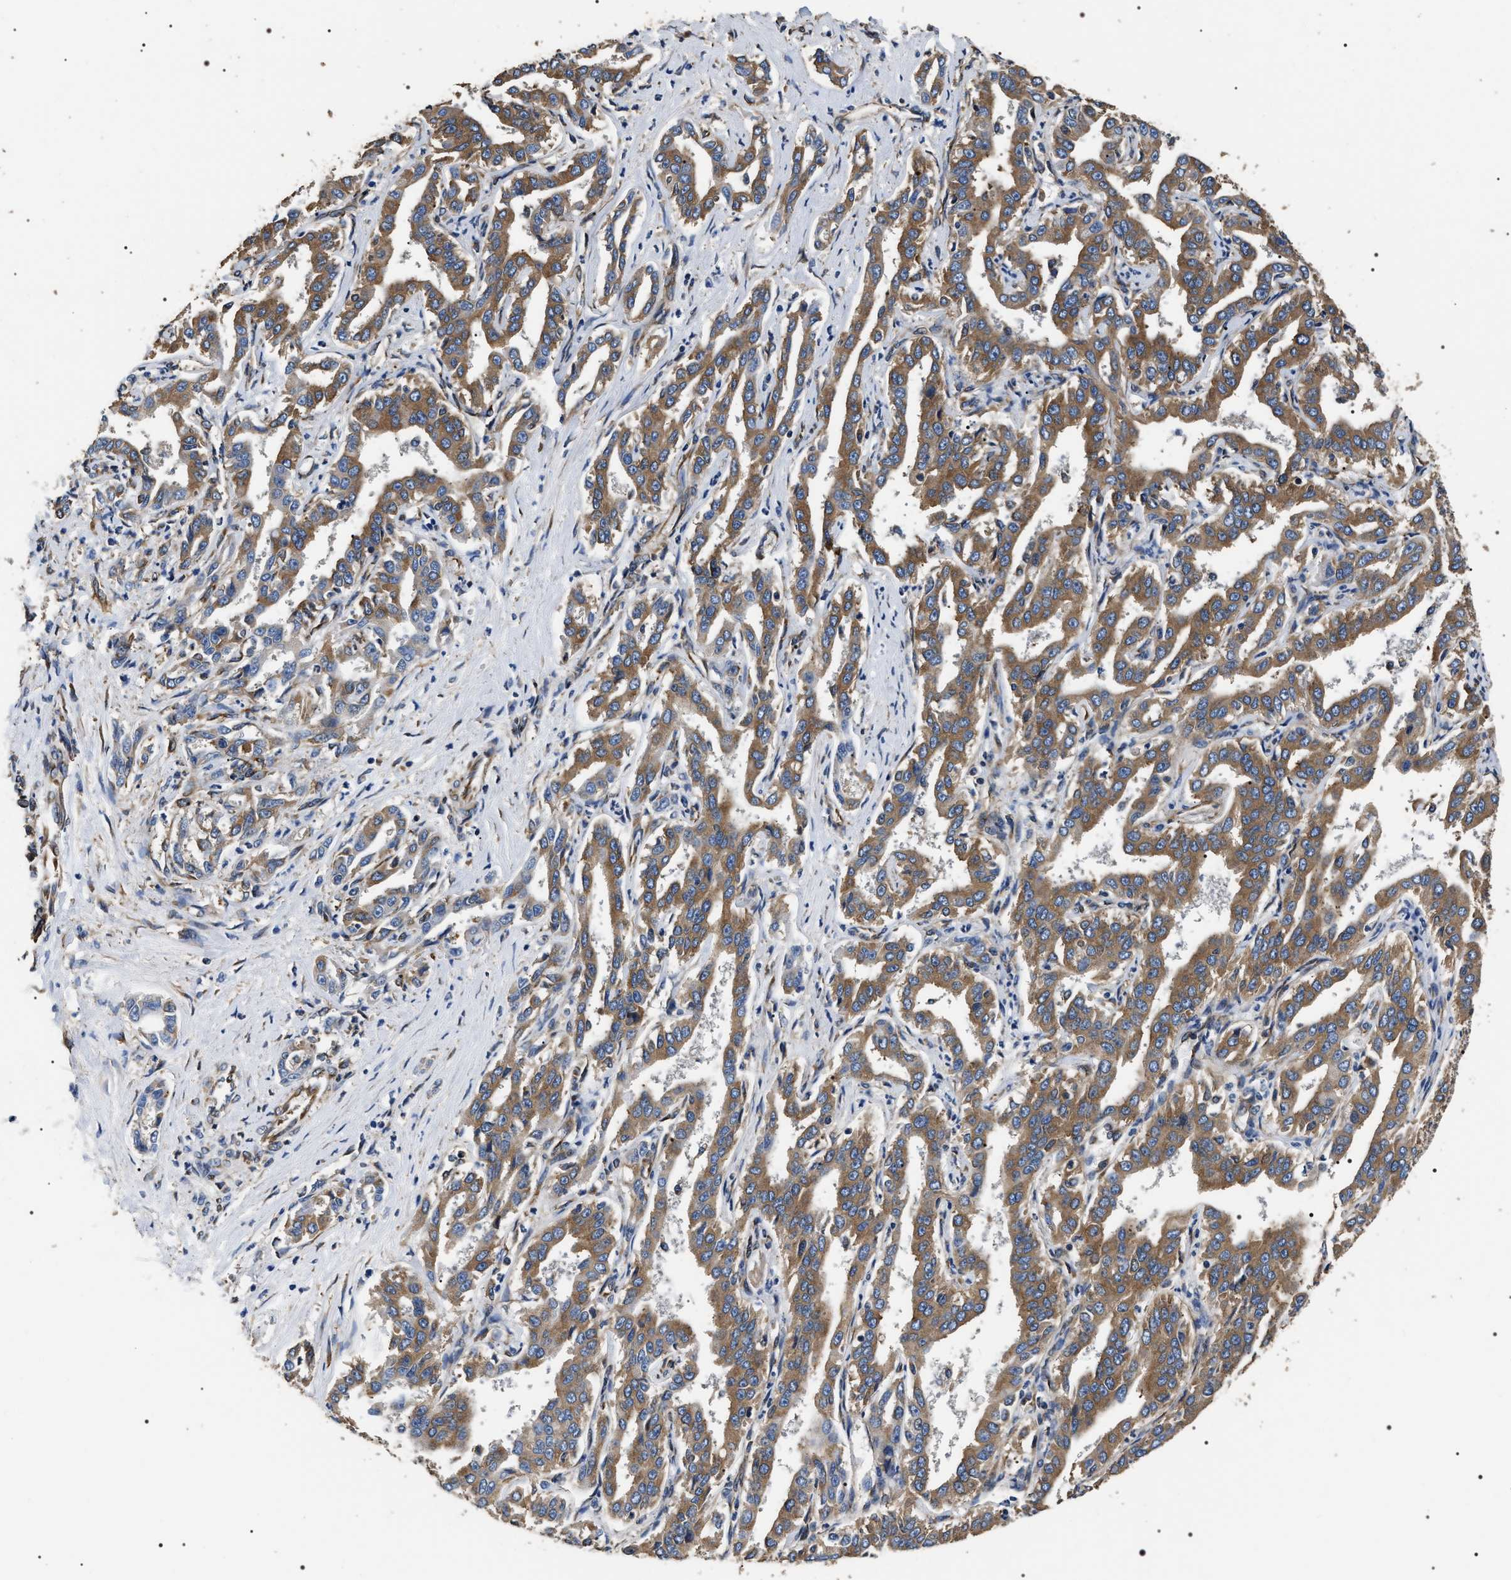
{"staining": {"intensity": "moderate", "quantity": ">75%", "location": "cytoplasmic/membranous"}, "tissue": "liver cancer", "cell_type": "Tumor cells", "image_type": "cancer", "snomed": [{"axis": "morphology", "description": "Cholangiocarcinoma"}, {"axis": "topography", "description": "Liver"}], "caption": "Liver cholangiocarcinoma stained with immunohistochemistry (IHC) demonstrates moderate cytoplasmic/membranous positivity in approximately >75% of tumor cells. Using DAB (3,3'-diaminobenzidine) (brown) and hematoxylin (blue) stains, captured at high magnification using brightfield microscopy.", "gene": "KTN1", "patient": {"sex": "male", "age": 59}}